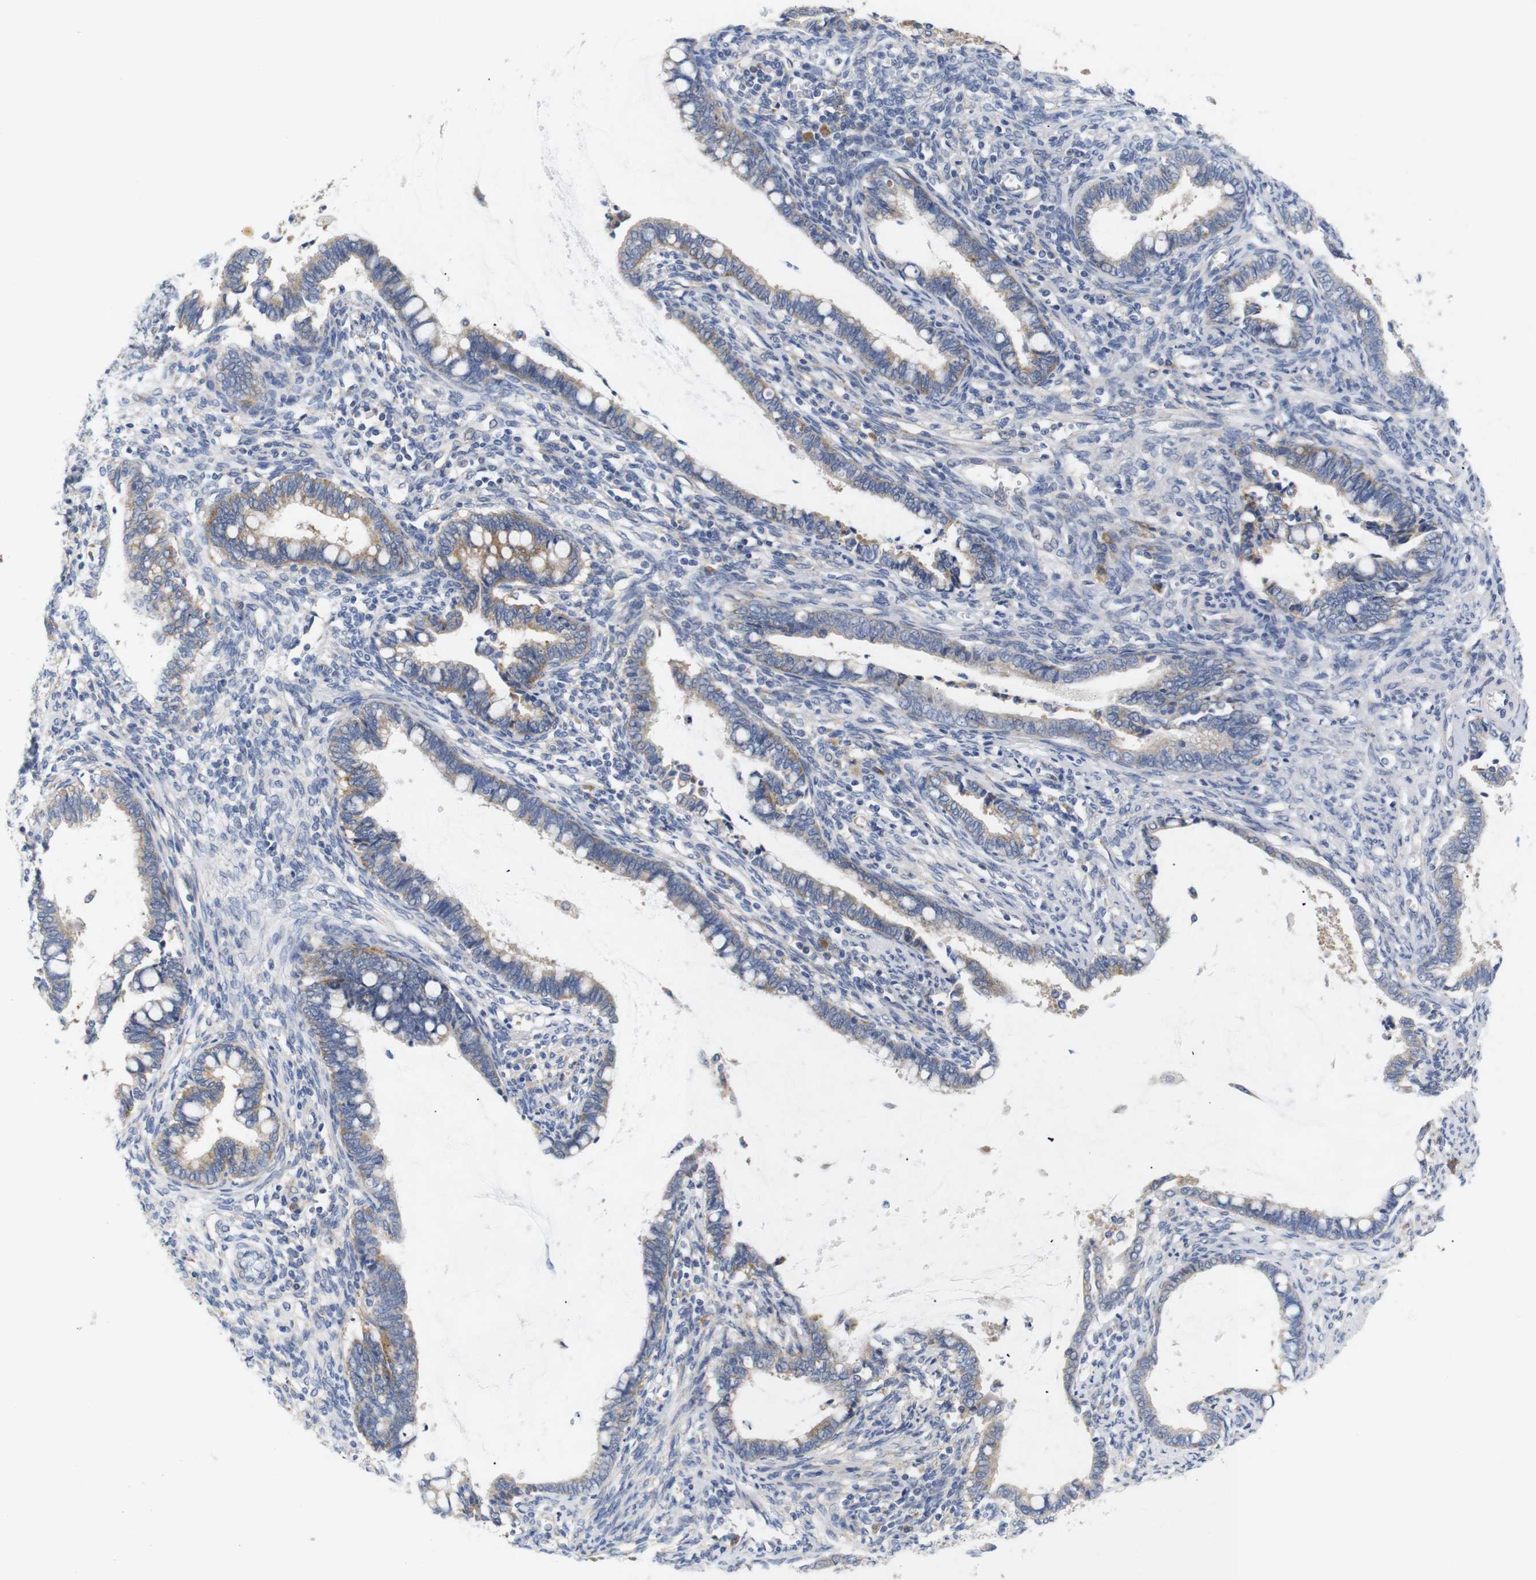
{"staining": {"intensity": "moderate", "quantity": ">75%", "location": "cytoplasmic/membranous"}, "tissue": "cervical cancer", "cell_type": "Tumor cells", "image_type": "cancer", "snomed": [{"axis": "morphology", "description": "Adenocarcinoma, NOS"}, {"axis": "topography", "description": "Cervix"}], "caption": "A medium amount of moderate cytoplasmic/membranous staining is present in about >75% of tumor cells in cervical adenocarcinoma tissue. Using DAB (3,3'-diaminobenzidine) (brown) and hematoxylin (blue) stains, captured at high magnification using brightfield microscopy.", "gene": "TRIM5", "patient": {"sex": "female", "age": 44}}